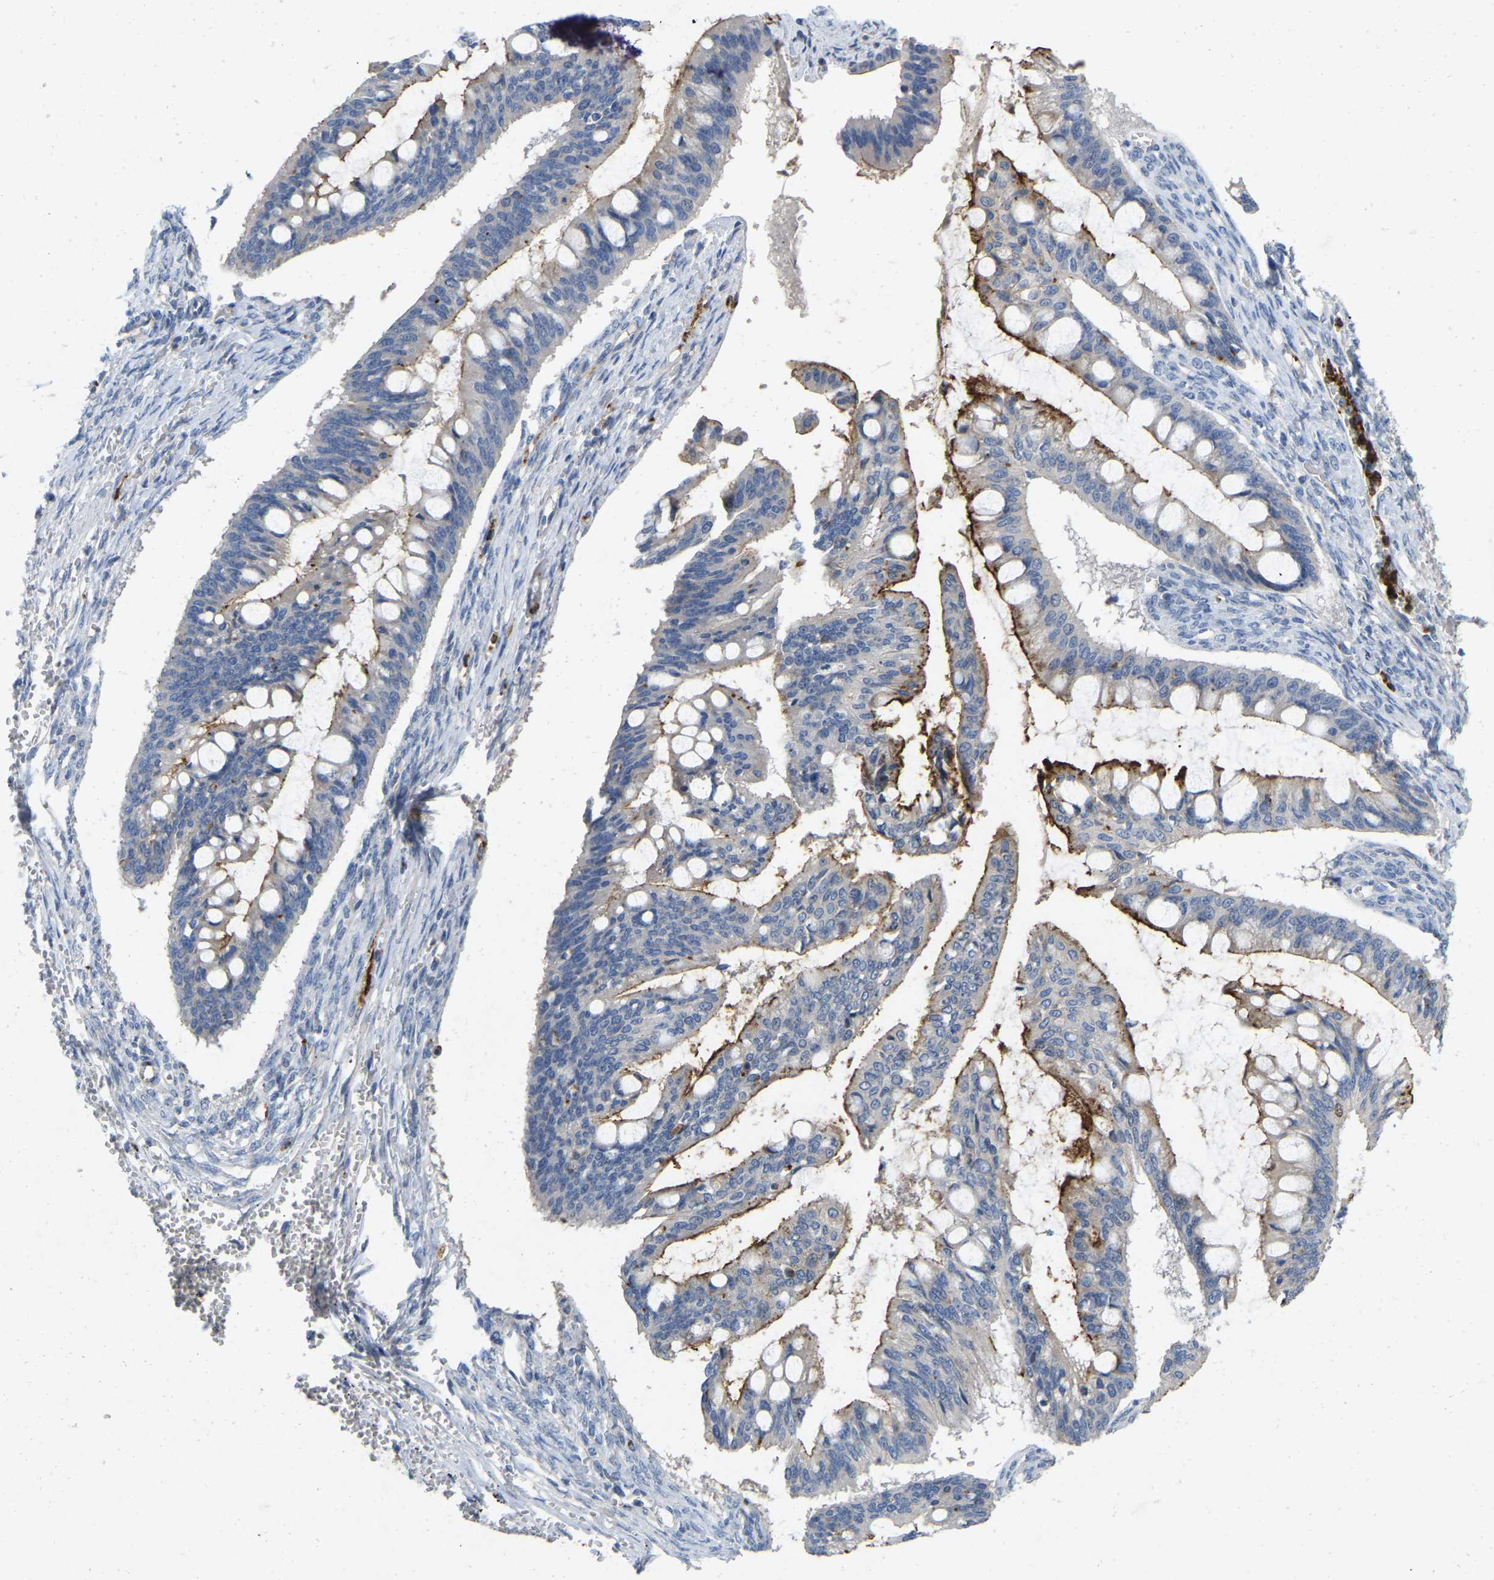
{"staining": {"intensity": "strong", "quantity": "25%-75%", "location": "cytoplasmic/membranous"}, "tissue": "ovarian cancer", "cell_type": "Tumor cells", "image_type": "cancer", "snomed": [{"axis": "morphology", "description": "Cystadenocarcinoma, mucinous, NOS"}, {"axis": "topography", "description": "Ovary"}], "caption": "A photomicrograph of mucinous cystadenocarcinoma (ovarian) stained for a protein exhibits strong cytoplasmic/membranous brown staining in tumor cells. (IHC, brightfield microscopy, high magnification).", "gene": "RHEB", "patient": {"sex": "female", "age": 73}}